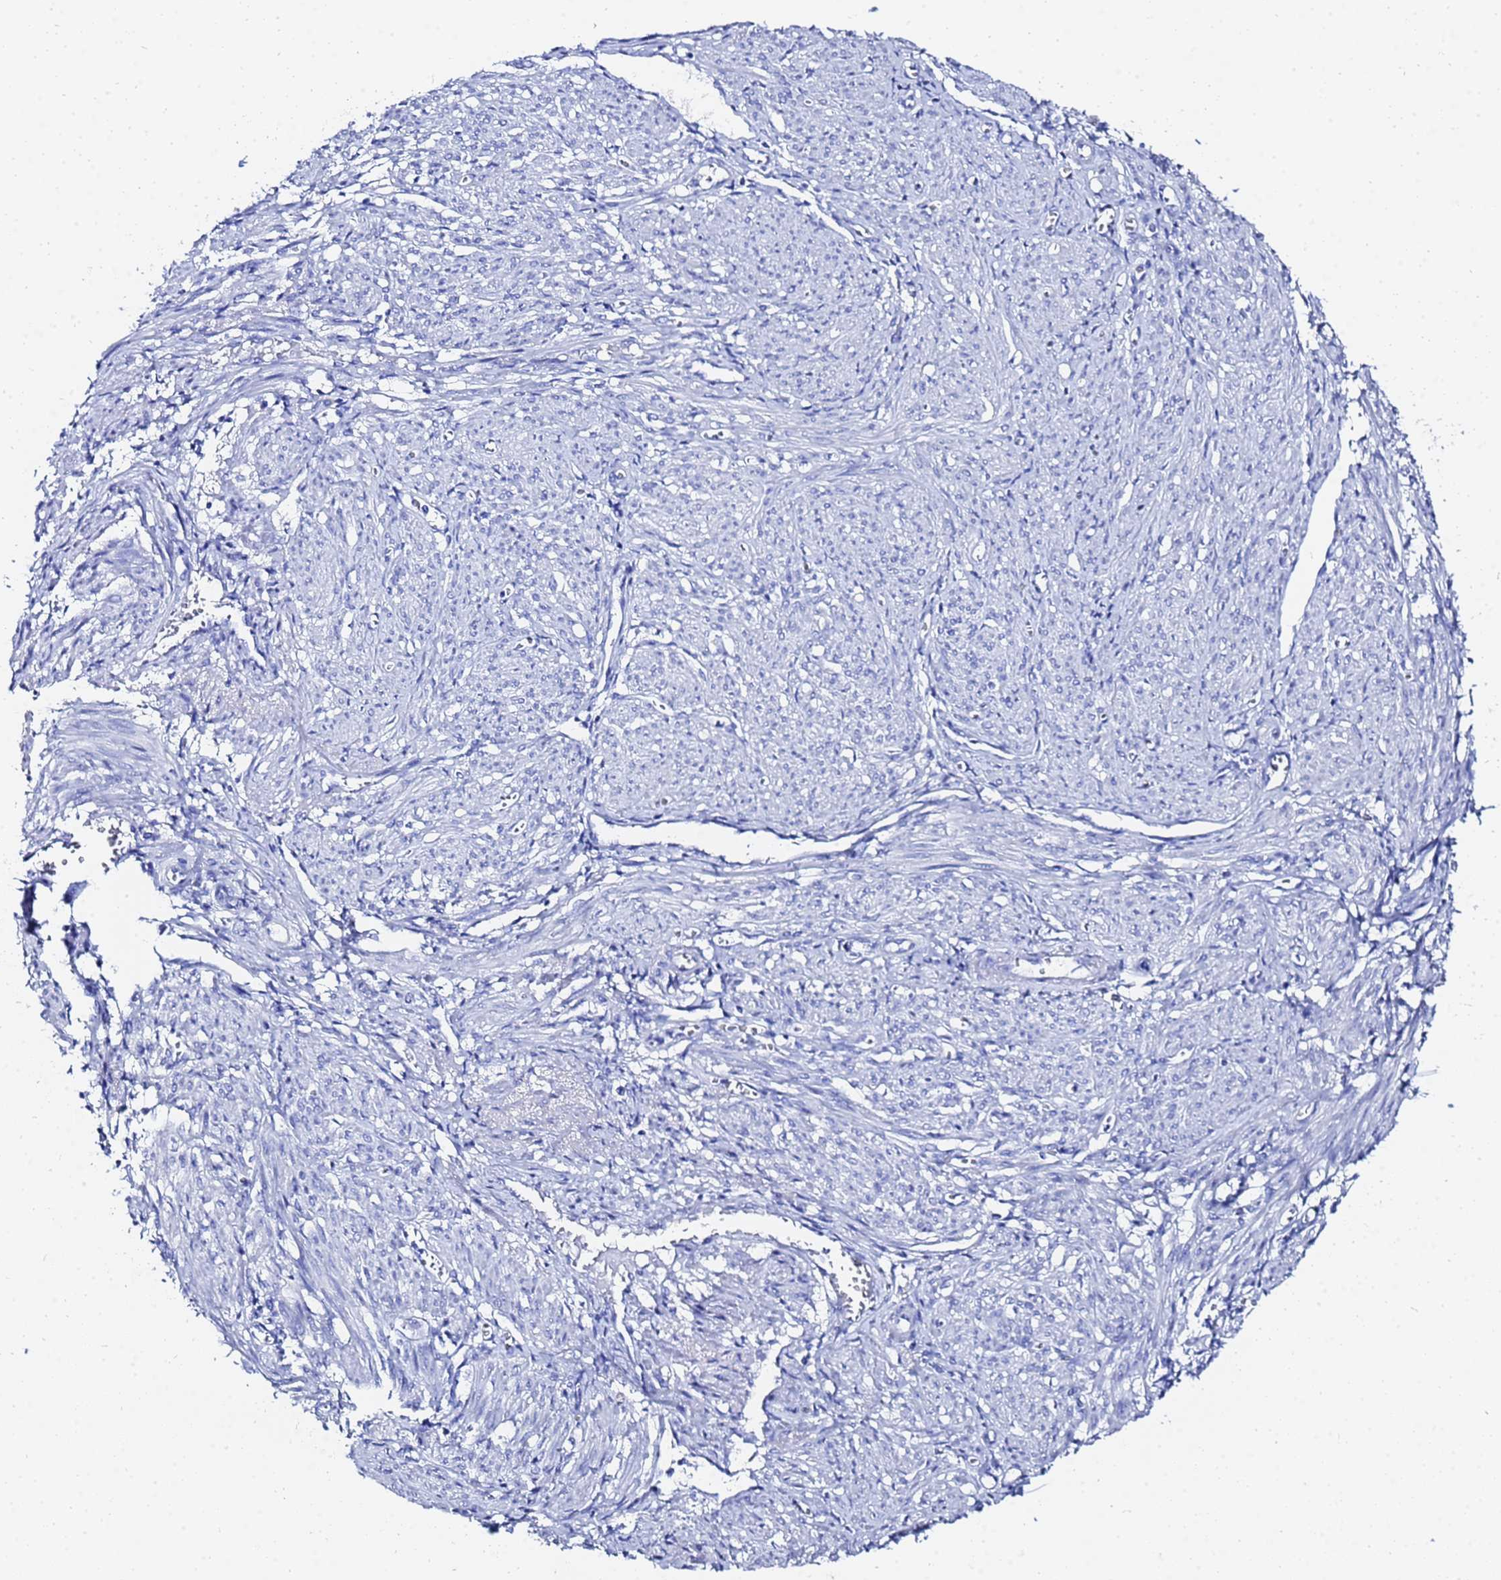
{"staining": {"intensity": "negative", "quantity": "none", "location": "none"}, "tissue": "smooth muscle", "cell_type": "Smooth muscle cells", "image_type": "normal", "snomed": [{"axis": "morphology", "description": "Normal tissue, NOS"}, {"axis": "topography", "description": "Smooth muscle"}], "caption": "Immunohistochemistry photomicrograph of normal smooth muscle: human smooth muscle stained with DAB (3,3'-diaminobenzidine) reveals no significant protein staining in smooth muscle cells. Brightfield microscopy of immunohistochemistry stained with DAB (brown) and hematoxylin (blue), captured at high magnification.", "gene": "GGT1", "patient": {"sex": "female", "age": 39}}